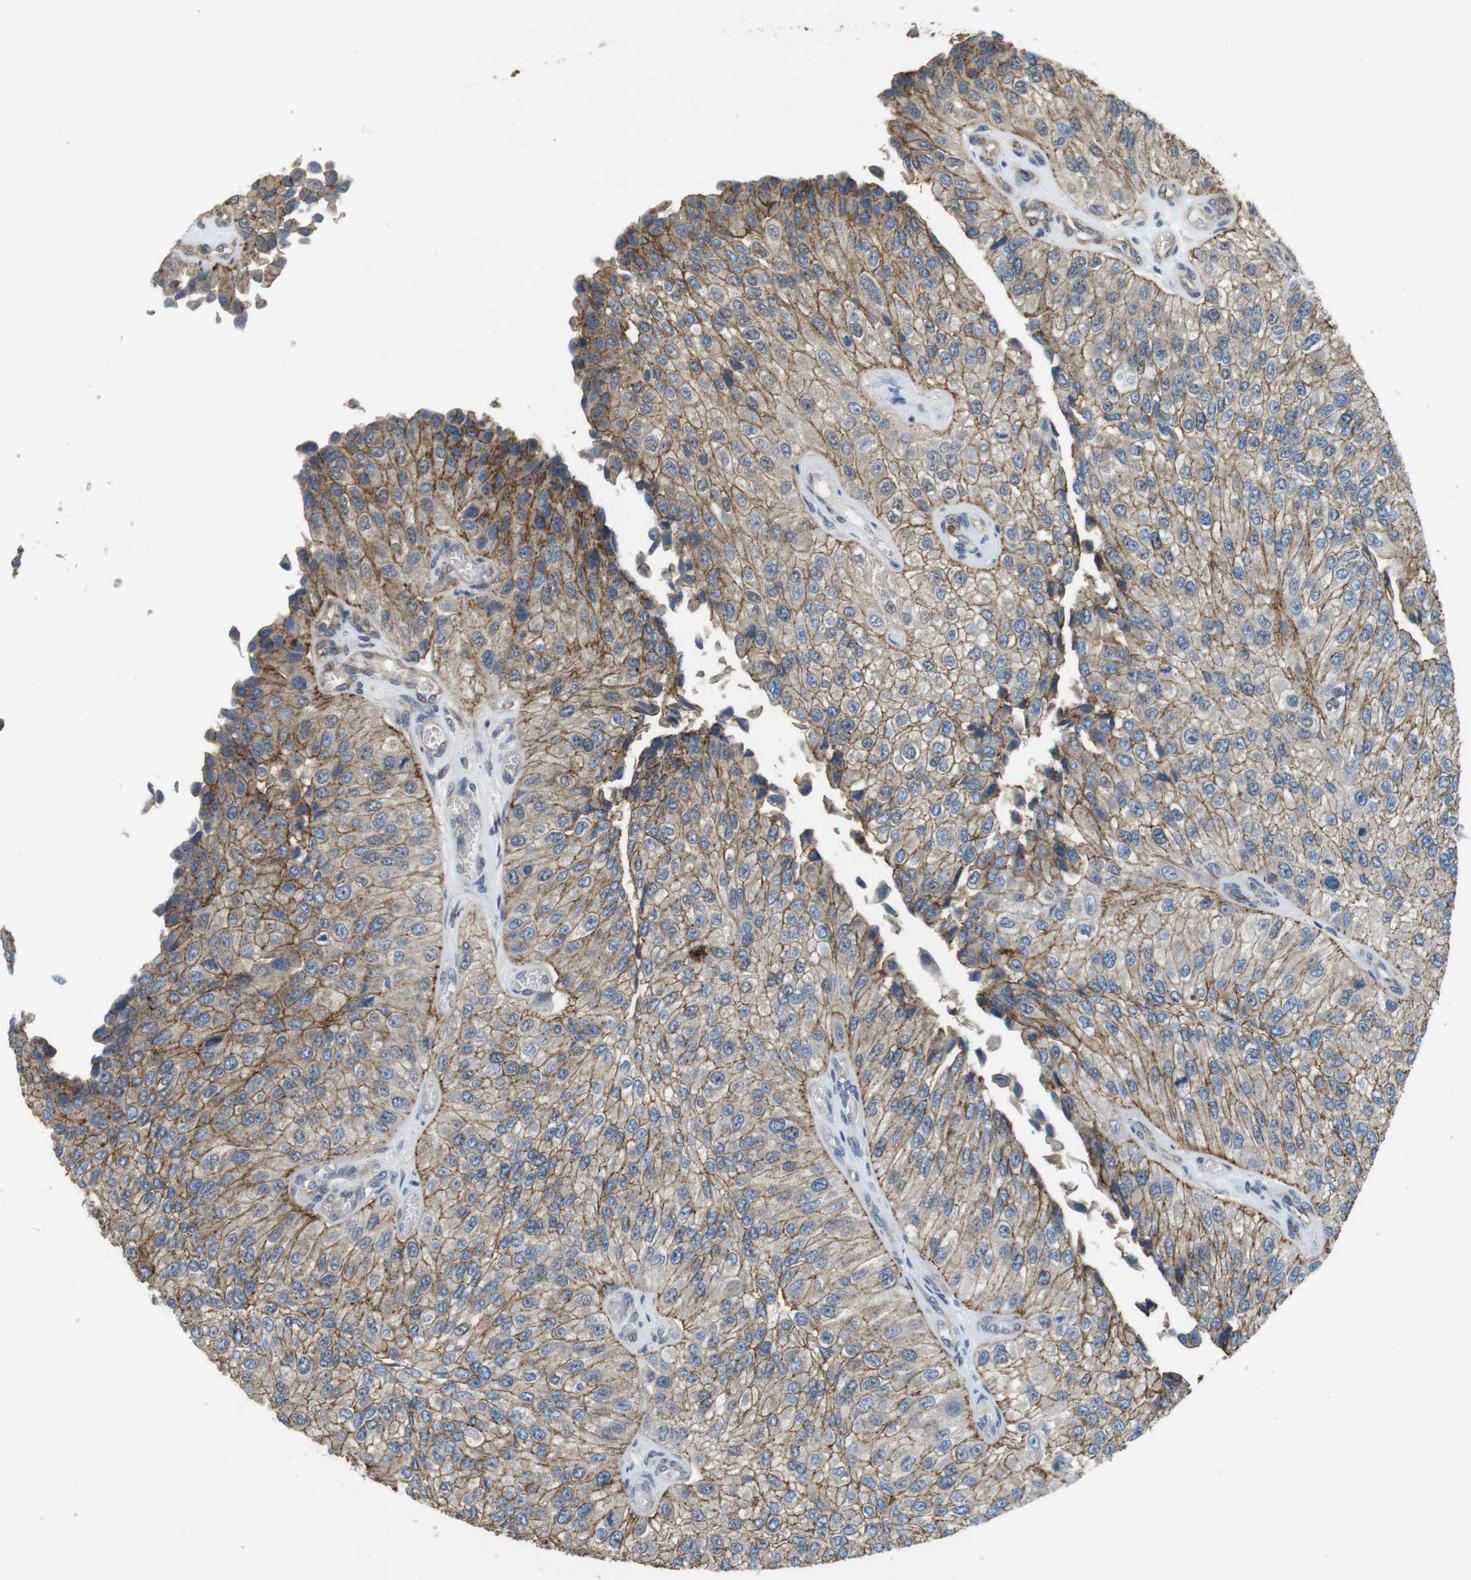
{"staining": {"intensity": "moderate", "quantity": ">75%", "location": "cytoplasmic/membranous"}, "tissue": "urothelial cancer", "cell_type": "Tumor cells", "image_type": "cancer", "snomed": [{"axis": "morphology", "description": "Urothelial carcinoma, High grade"}, {"axis": "topography", "description": "Kidney"}, {"axis": "topography", "description": "Urinary bladder"}], "caption": "A brown stain shows moderate cytoplasmic/membranous expression of a protein in human urothelial carcinoma (high-grade) tumor cells. The staining was performed using DAB to visualize the protein expression in brown, while the nuclei were stained in blue with hematoxylin (Magnification: 20x).", "gene": "CLDN7", "patient": {"sex": "male", "age": 77}}